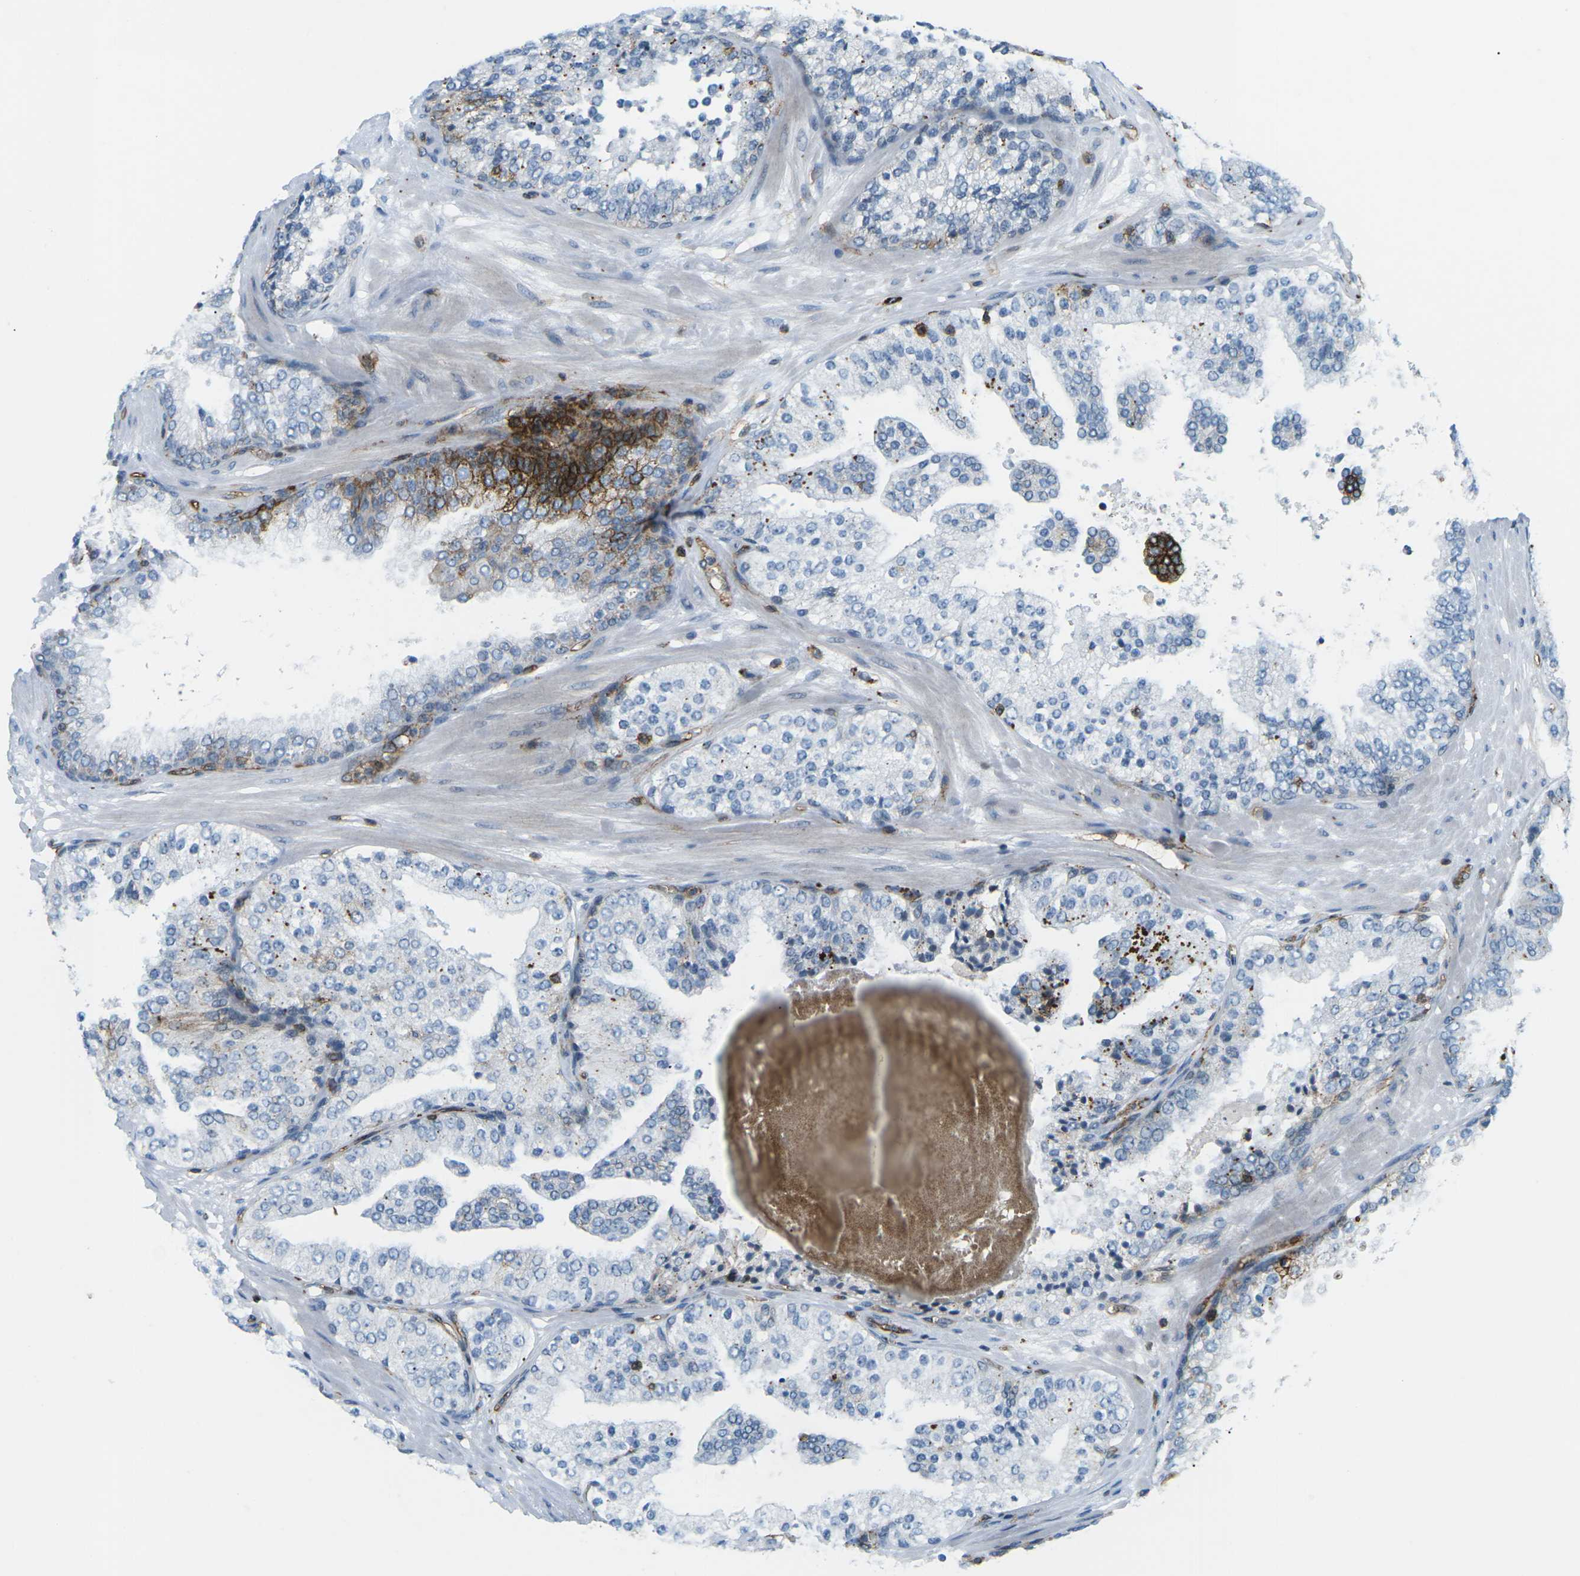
{"staining": {"intensity": "negative", "quantity": "none", "location": "none"}, "tissue": "prostate cancer", "cell_type": "Tumor cells", "image_type": "cancer", "snomed": [{"axis": "morphology", "description": "Adenocarcinoma, High grade"}, {"axis": "topography", "description": "Prostate"}], "caption": "Tumor cells show no significant protein positivity in high-grade adenocarcinoma (prostate).", "gene": "HLA-B", "patient": {"sex": "male", "age": 65}}